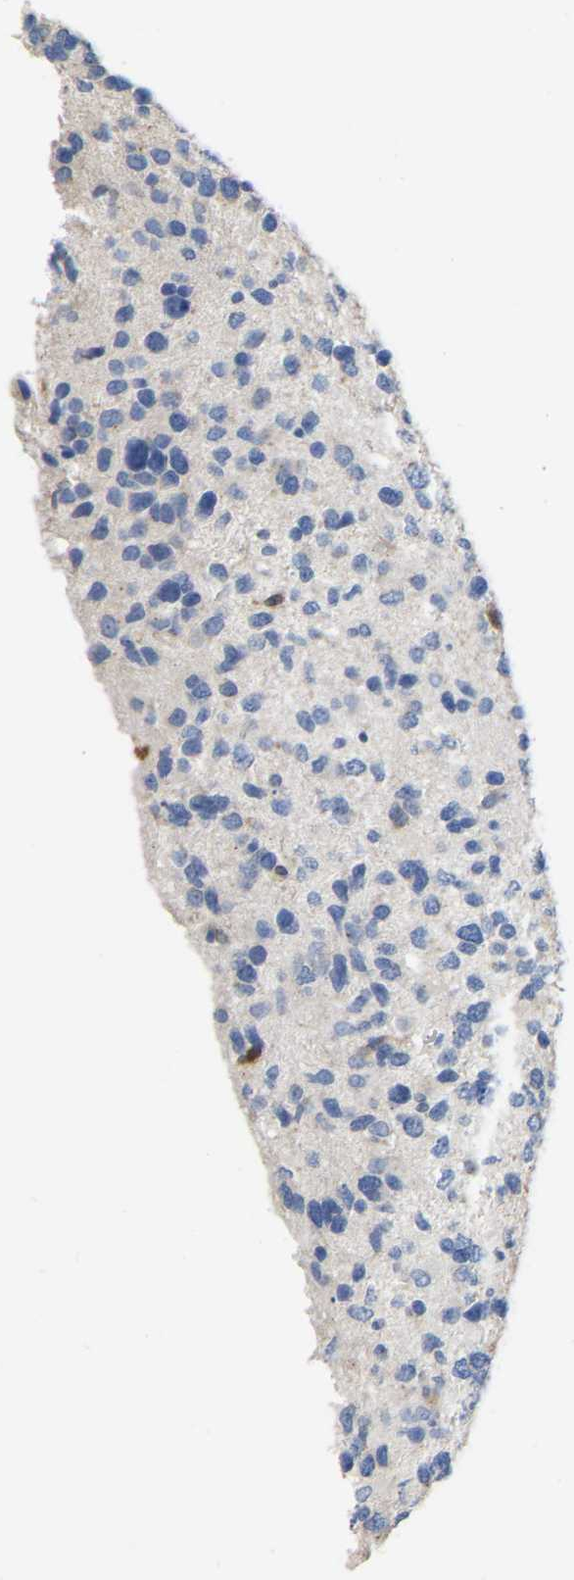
{"staining": {"intensity": "negative", "quantity": "none", "location": "none"}, "tissue": "glioma", "cell_type": "Tumor cells", "image_type": "cancer", "snomed": [{"axis": "morphology", "description": "Glioma, malignant, High grade"}, {"axis": "topography", "description": "Brain"}], "caption": "Glioma was stained to show a protein in brown. There is no significant staining in tumor cells.", "gene": "ULBP2", "patient": {"sex": "female", "age": 58}}